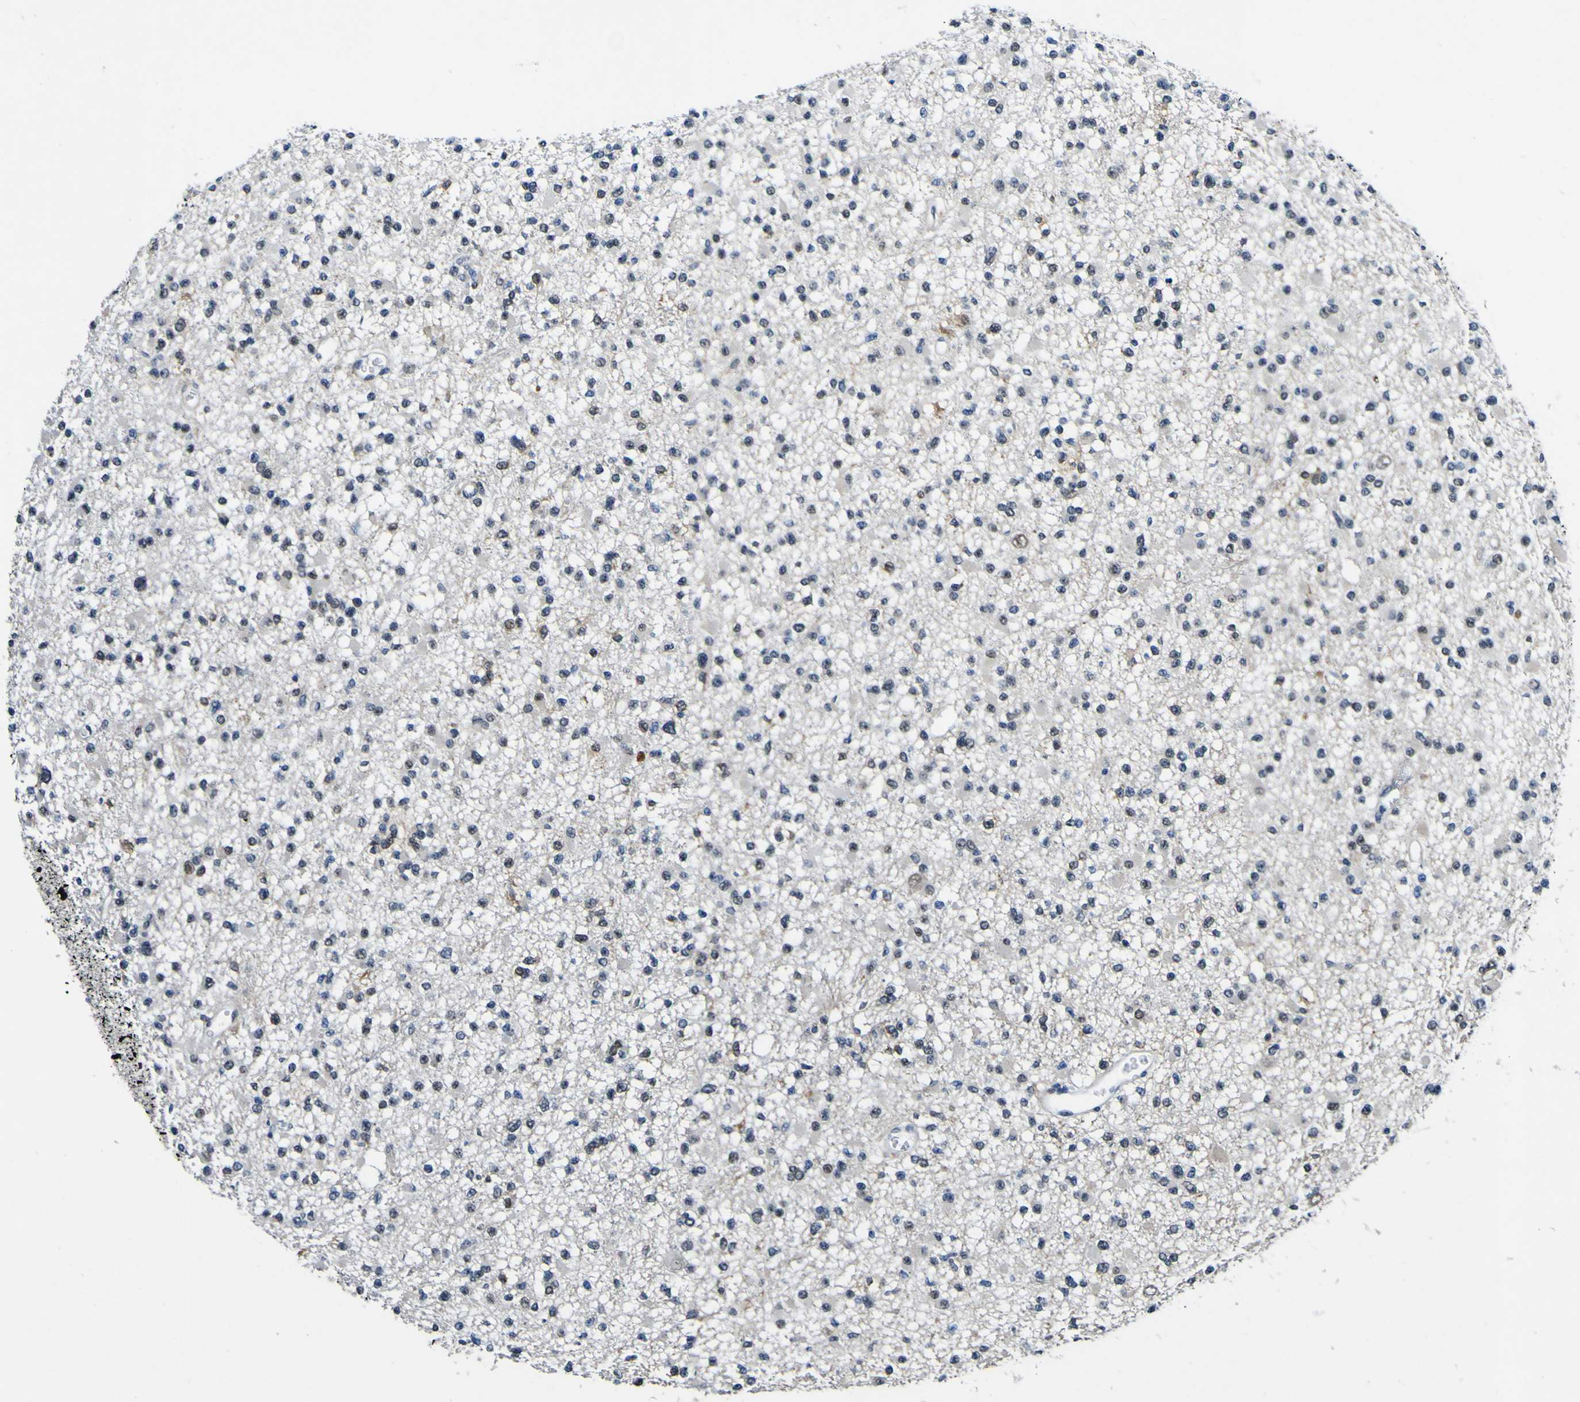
{"staining": {"intensity": "negative", "quantity": "none", "location": "none"}, "tissue": "glioma", "cell_type": "Tumor cells", "image_type": "cancer", "snomed": [{"axis": "morphology", "description": "Glioma, malignant, Low grade"}, {"axis": "topography", "description": "Brain"}], "caption": "Malignant glioma (low-grade) was stained to show a protein in brown. There is no significant expression in tumor cells.", "gene": "CUL4B", "patient": {"sex": "female", "age": 22}}